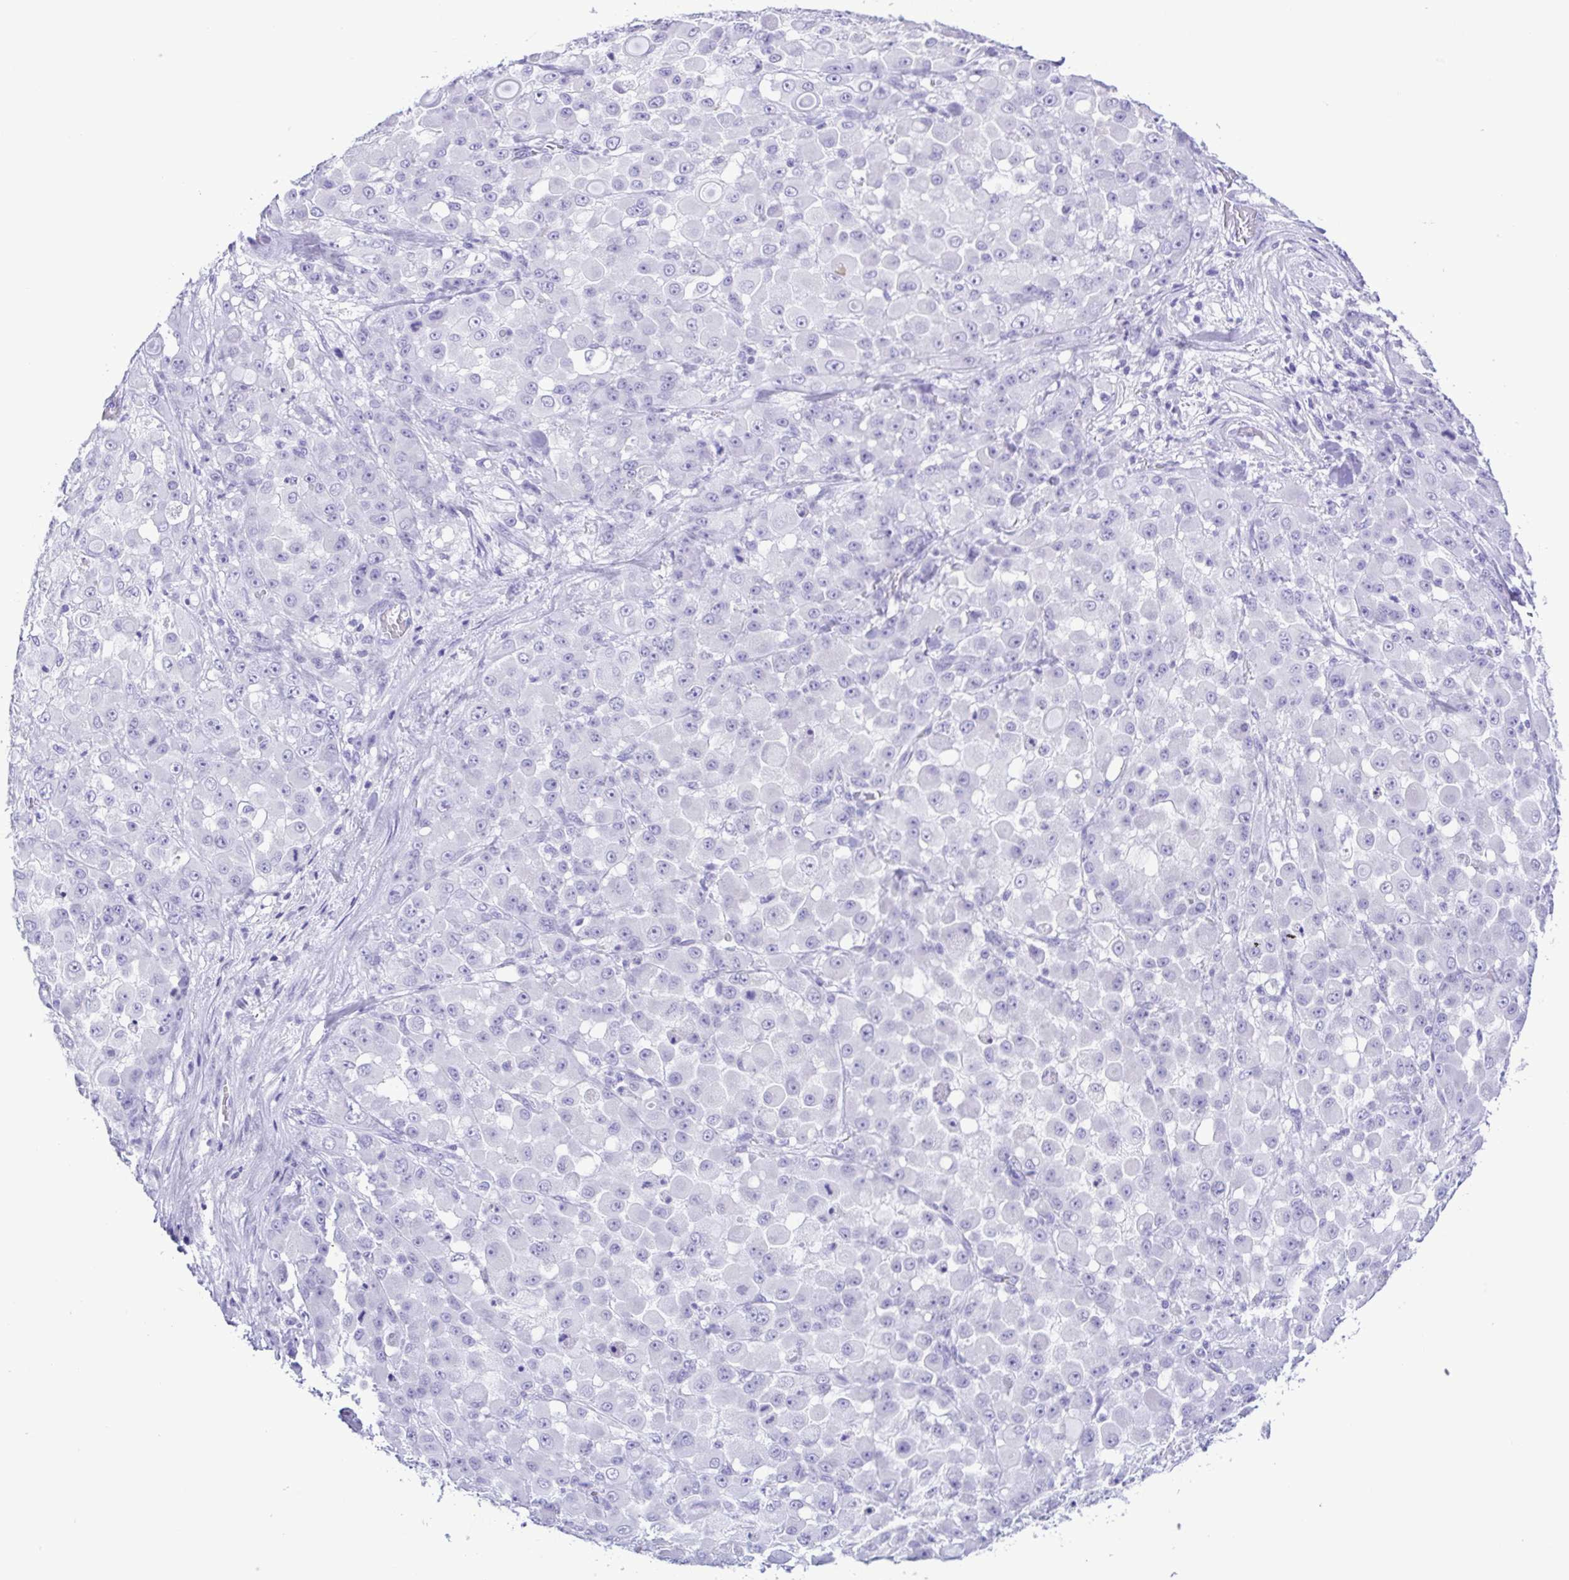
{"staining": {"intensity": "negative", "quantity": "none", "location": "none"}, "tissue": "stomach cancer", "cell_type": "Tumor cells", "image_type": "cancer", "snomed": [{"axis": "morphology", "description": "Adenocarcinoma, NOS"}, {"axis": "topography", "description": "Stomach"}], "caption": "A high-resolution image shows immunohistochemistry staining of adenocarcinoma (stomach), which reveals no significant expression in tumor cells.", "gene": "SPATA16", "patient": {"sex": "female", "age": 76}}